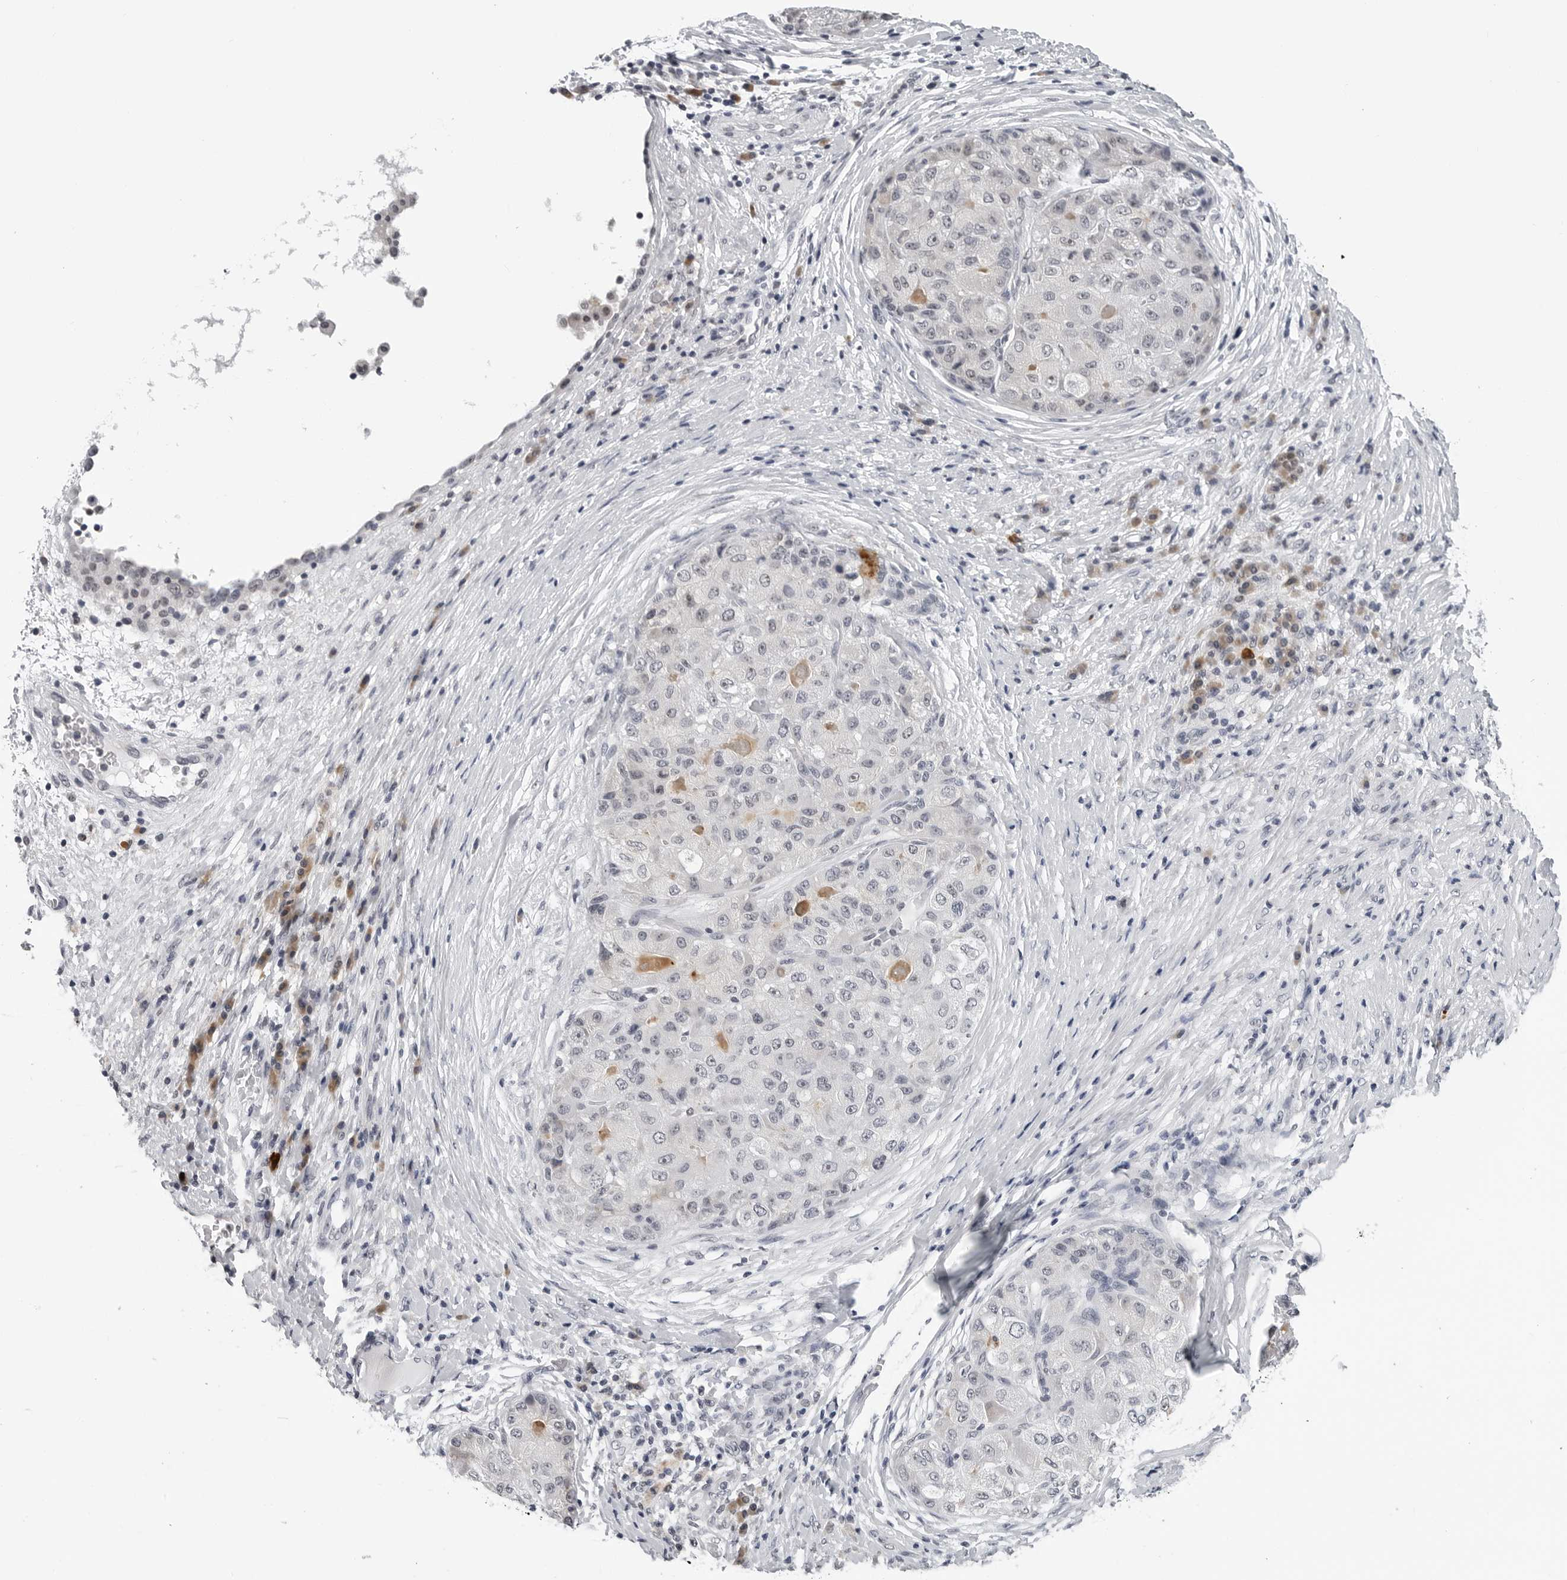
{"staining": {"intensity": "negative", "quantity": "none", "location": "none"}, "tissue": "liver cancer", "cell_type": "Tumor cells", "image_type": "cancer", "snomed": [{"axis": "morphology", "description": "Carcinoma, Hepatocellular, NOS"}, {"axis": "topography", "description": "Liver"}], "caption": "Tumor cells are negative for protein expression in human liver cancer. (DAB (3,3'-diaminobenzidine) IHC visualized using brightfield microscopy, high magnification).", "gene": "GNL2", "patient": {"sex": "male", "age": 80}}